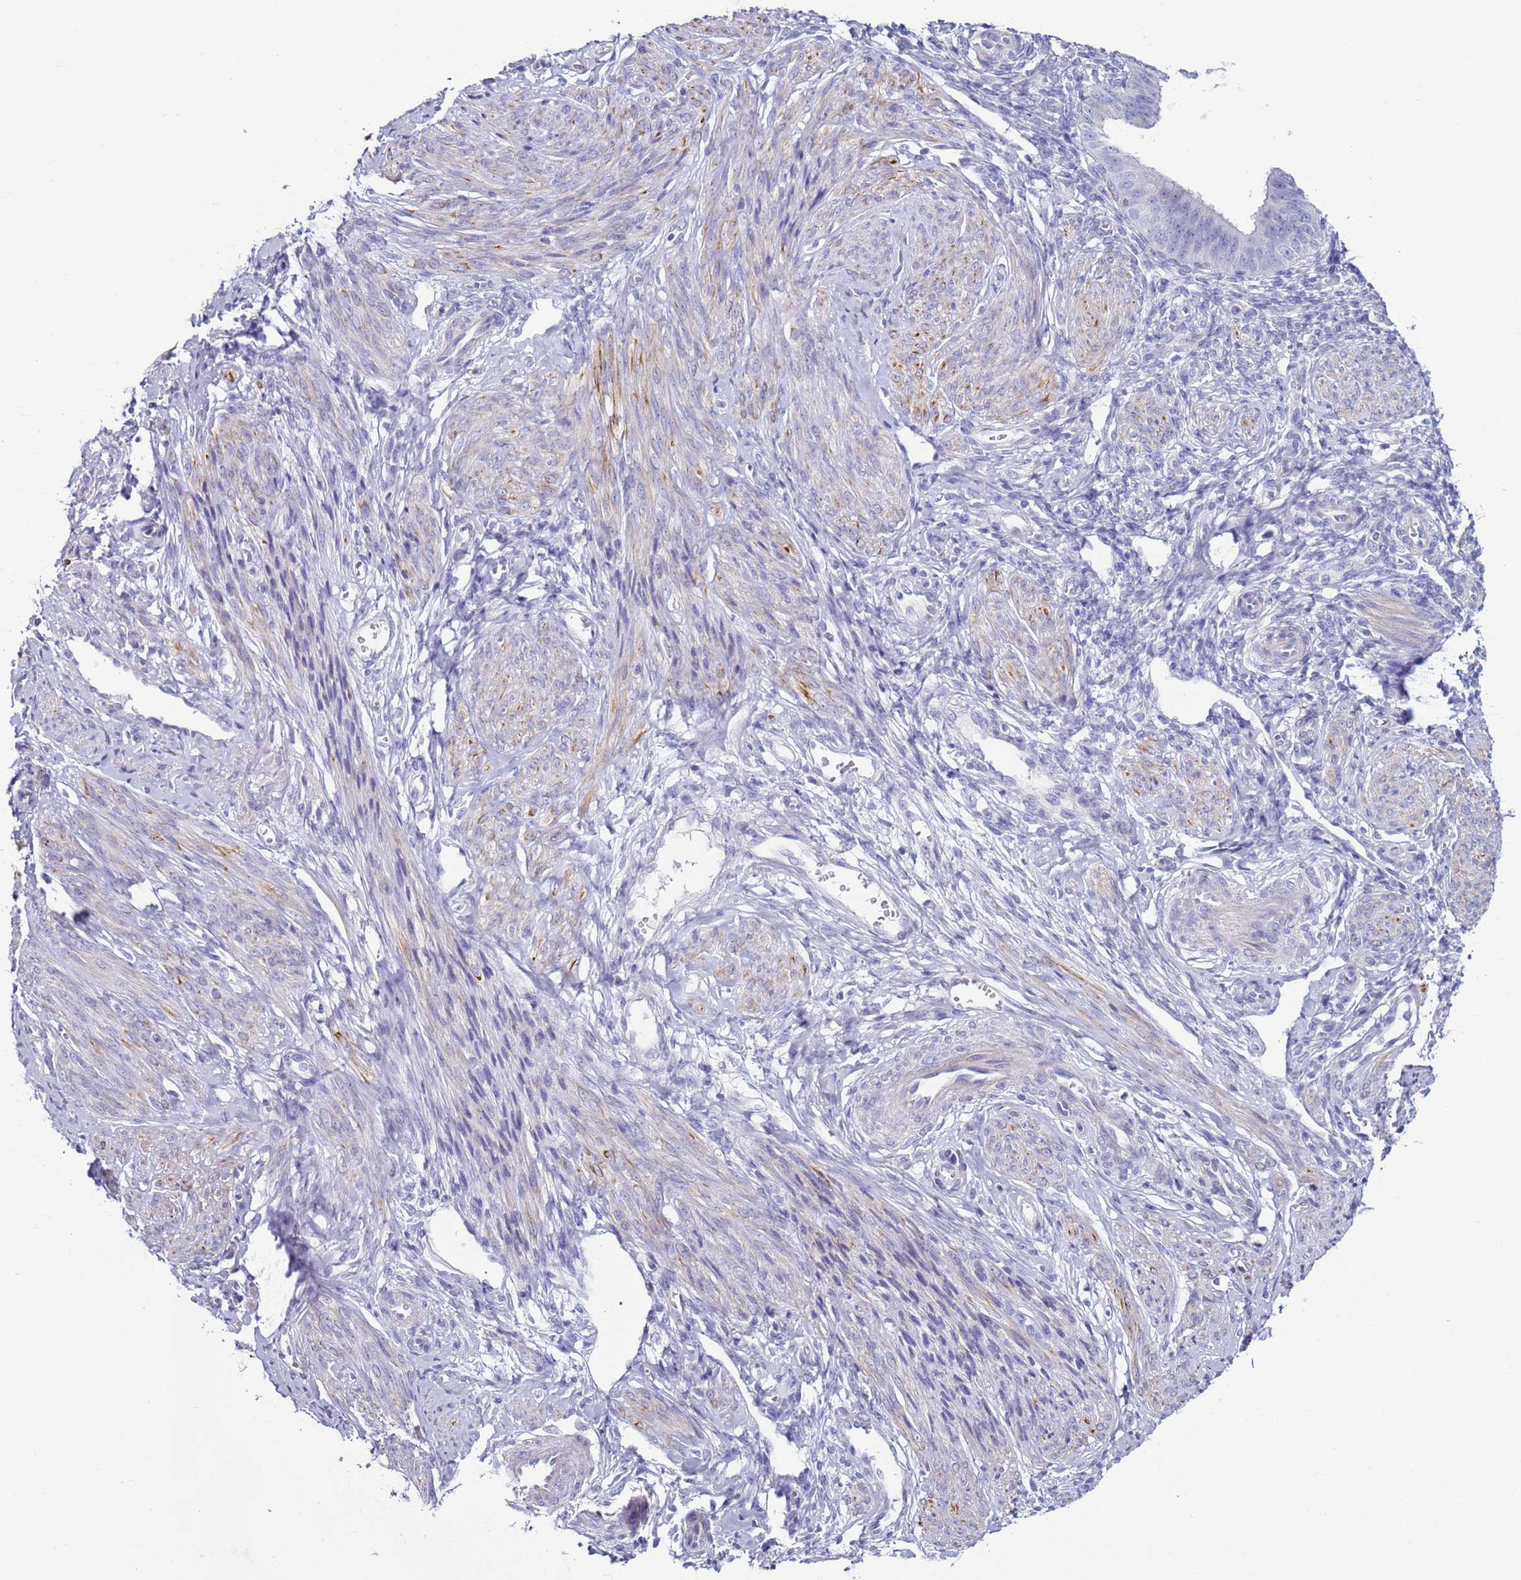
{"staining": {"intensity": "negative", "quantity": "none", "location": "none"}, "tissue": "endometrium", "cell_type": "Cells in endometrial stroma", "image_type": "normal", "snomed": [{"axis": "morphology", "description": "Normal tissue, NOS"}, {"axis": "topography", "description": "Uterus"}, {"axis": "topography", "description": "Endometrium"}], "caption": "DAB (3,3'-diaminobenzidine) immunohistochemical staining of normal human endometrium shows no significant staining in cells in endometrial stroma.", "gene": "NPAP1", "patient": {"sex": "female", "age": 48}}